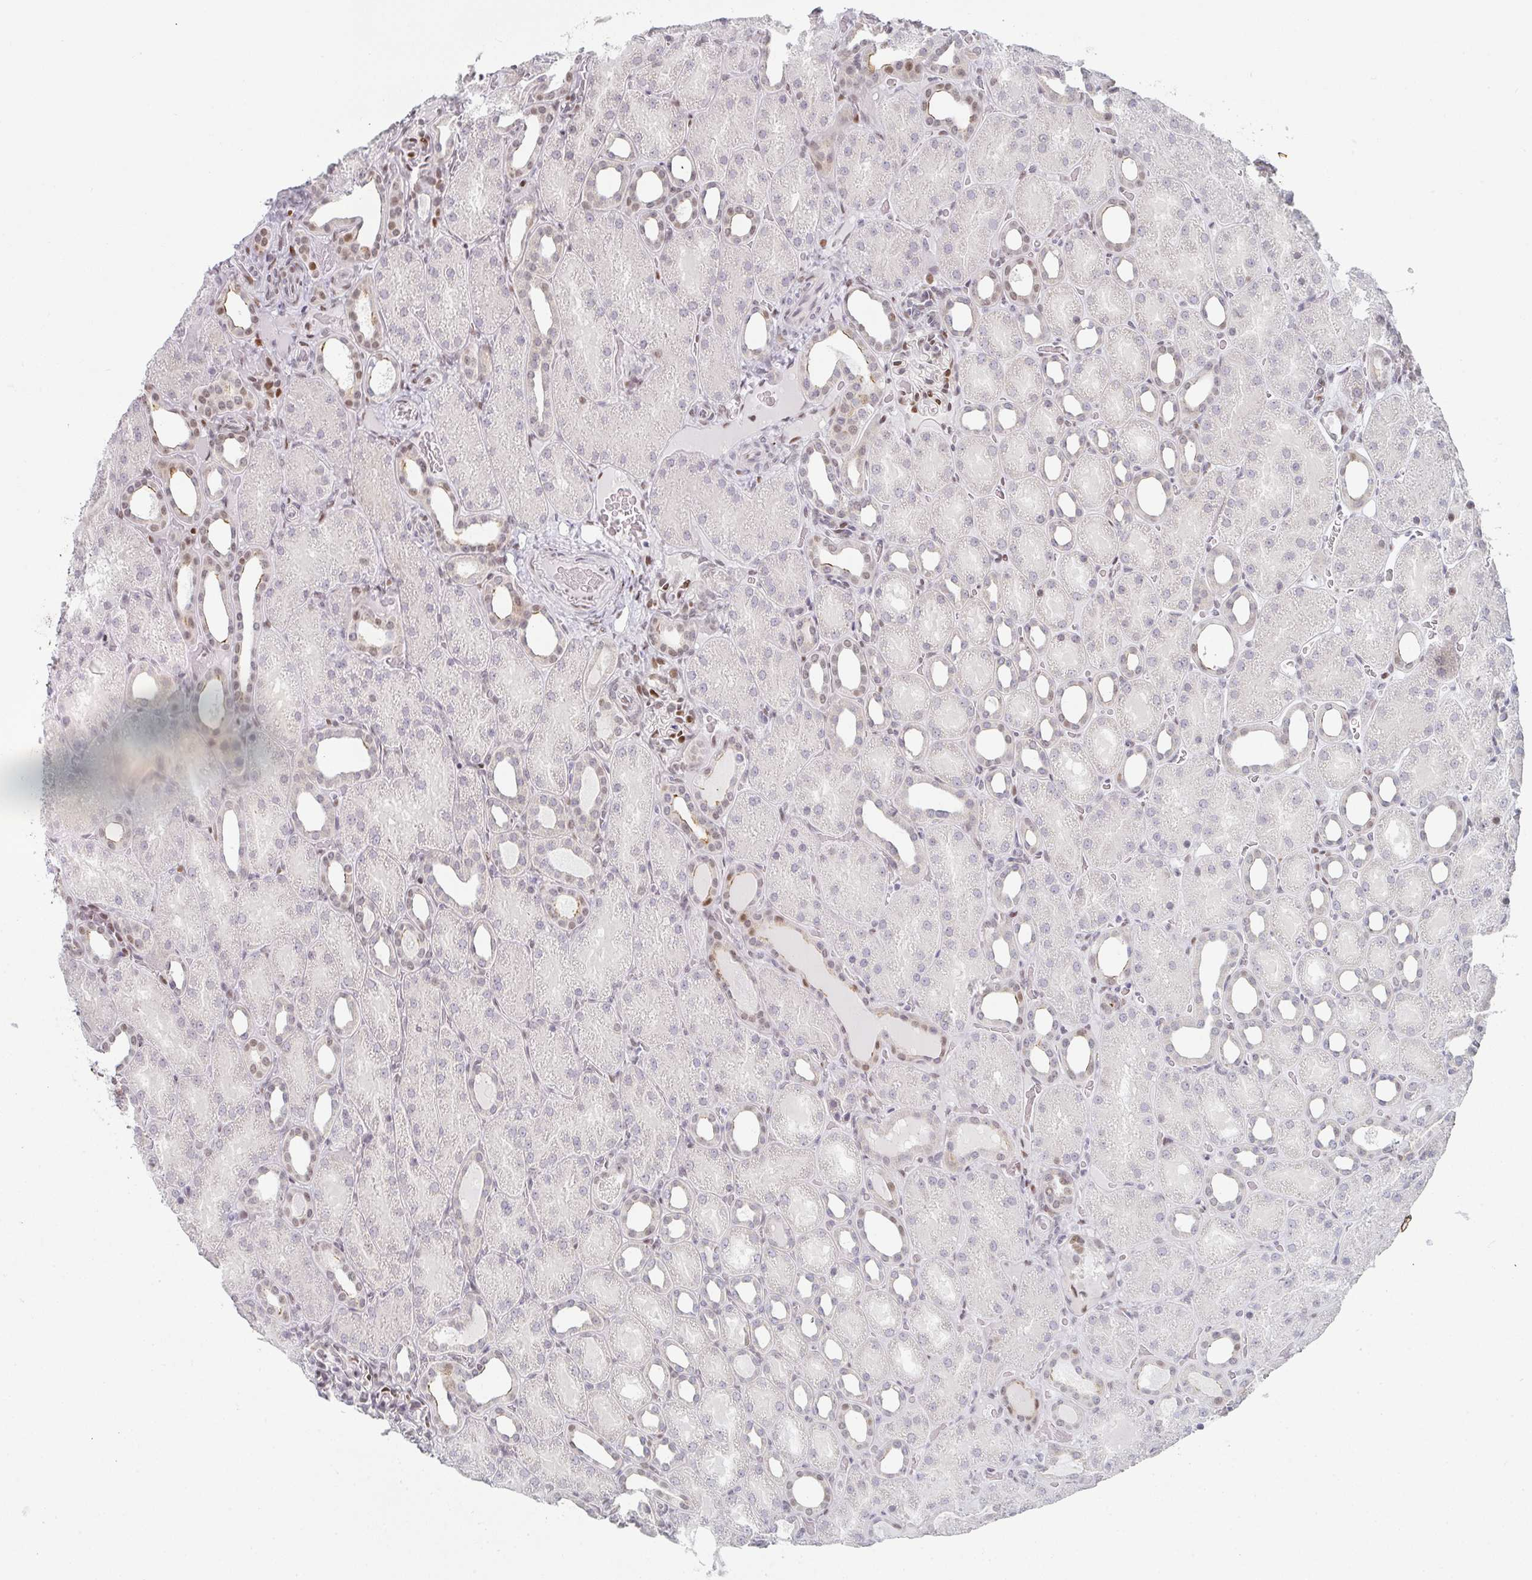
{"staining": {"intensity": "moderate", "quantity": "25%-75%", "location": "nuclear"}, "tissue": "kidney", "cell_type": "Cells in glomeruli", "image_type": "normal", "snomed": [{"axis": "morphology", "description": "Normal tissue, NOS"}, {"axis": "topography", "description": "Kidney"}], "caption": "High-magnification brightfield microscopy of unremarkable kidney stained with DAB (brown) and counterstained with hematoxylin (blue). cells in glomeruli exhibit moderate nuclear staining is present in about25%-75% of cells.", "gene": "POU2AF2", "patient": {"sex": "male", "age": 2}}